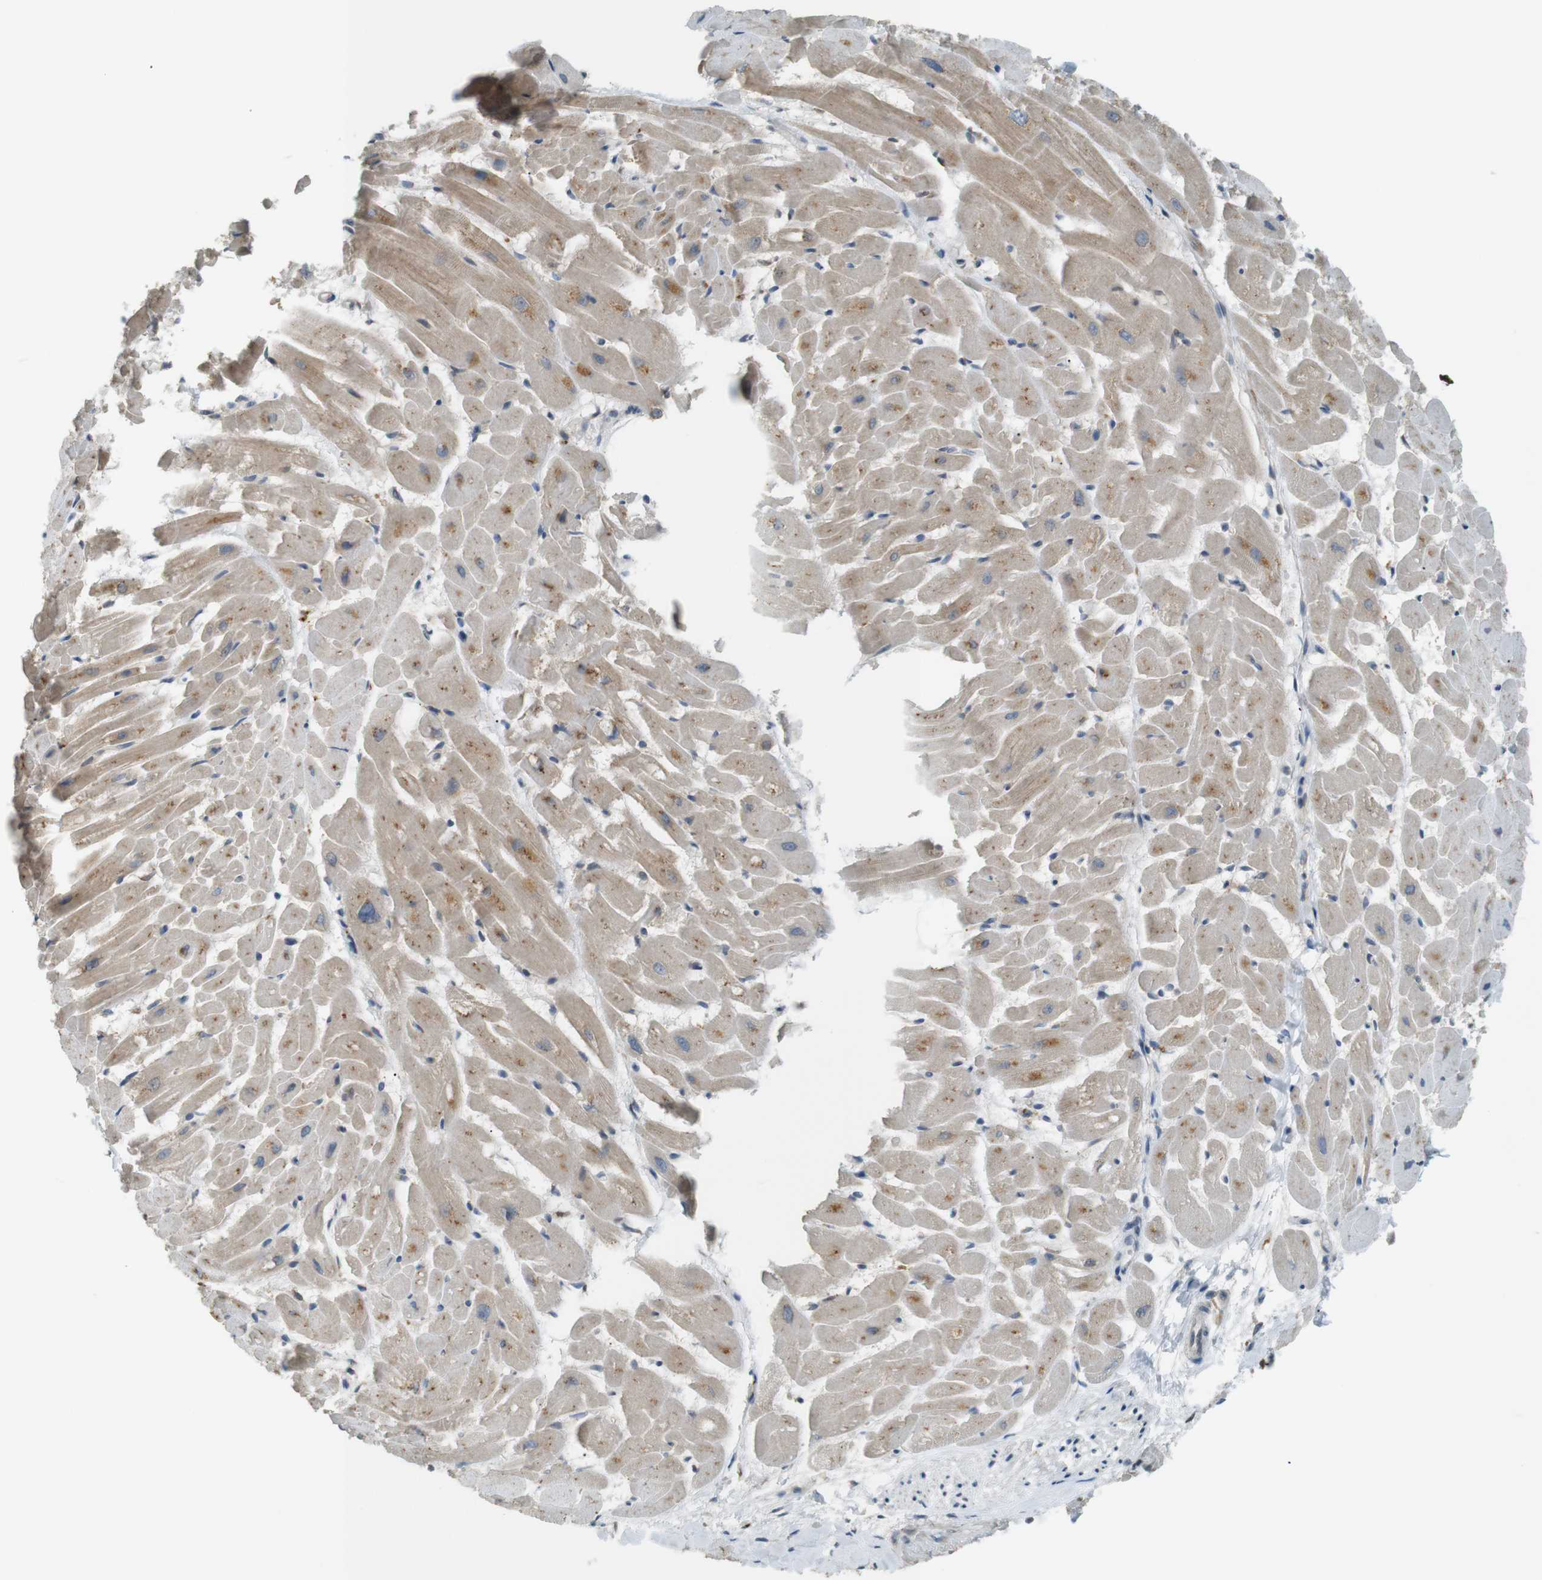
{"staining": {"intensity": "moderate", "quantity": "25%-75%", "location": "cytoplasmic/membranous"}, "tissue": "heart muscle", "cell_type": "Cardiomyocytes", "image_type": "normal", "snomed": [{"axis": "morphology", "description": "Normal tissue, NOS"}, {"axis": "topography", "description": "Heart"}], "caption": "Unremarkable heart muscle shows moderate cytoplasmic/membranous staining in approximately 25%-75% of cardiomyocytes, visualized by immunohistochemistry. (Brightfield microscopy of DAB IHC at high magnification).", "gene": "TMED4", "patient": {"sex": "female", "age": 19}}